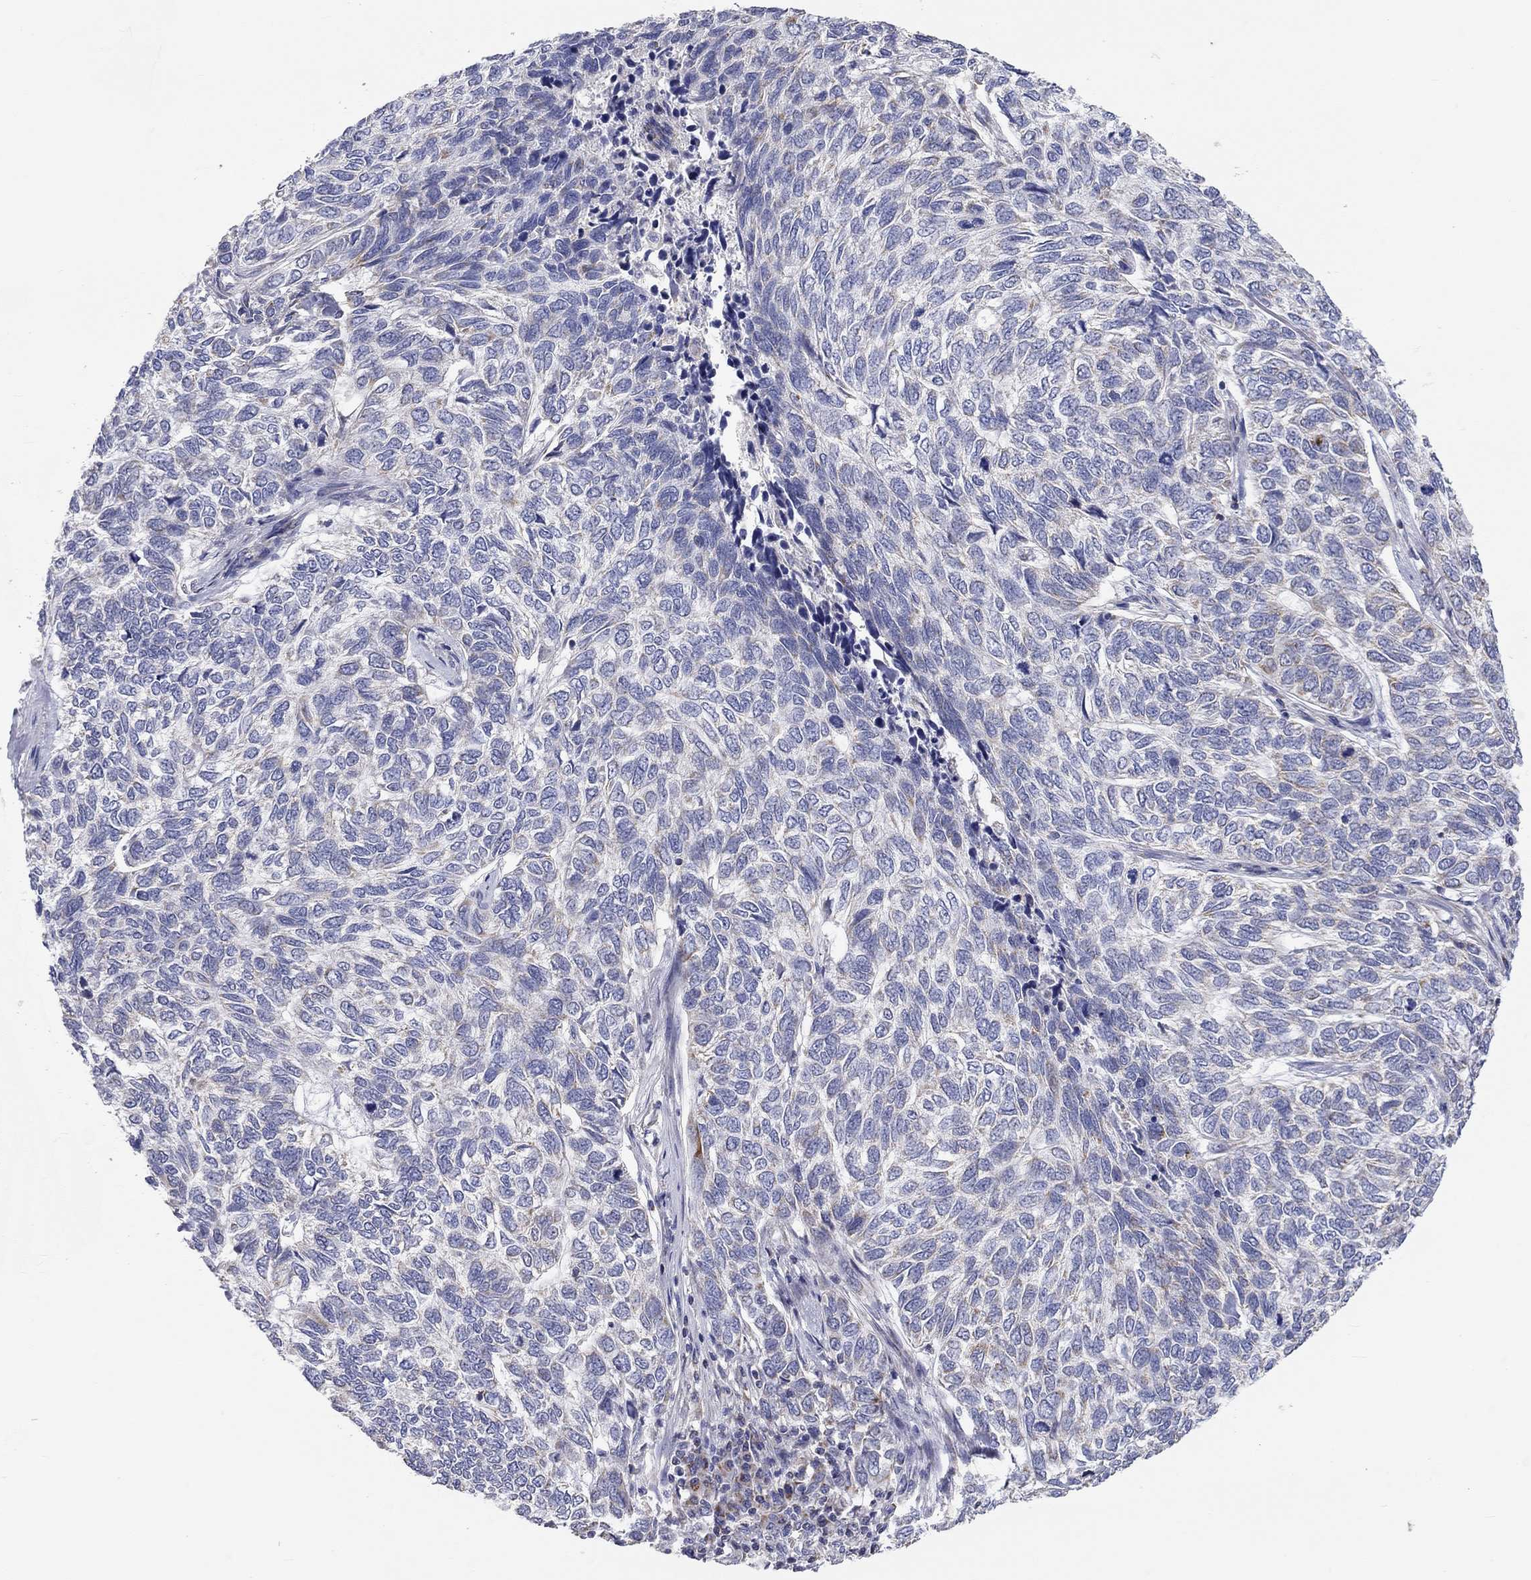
{"staining": {"intensity": "negative", "quantity": "none", "location": "none"}, "tissue": "skin cancer", "cell_type": "Tumor cells", "image_type": "cancer", "snomed": [{"axis": "morphology", "description": "Basal cell carcinoma"}, {"axis": "topography", "description": "Skin"}], "caption": "An IHC photomicrograph of skin basal cell carcinoma is shown. There is no staining in tumor cells of skin basal cell carcinoma.", "gene": "RCAN1", "patient": {"sex": "female", "age": 65}}